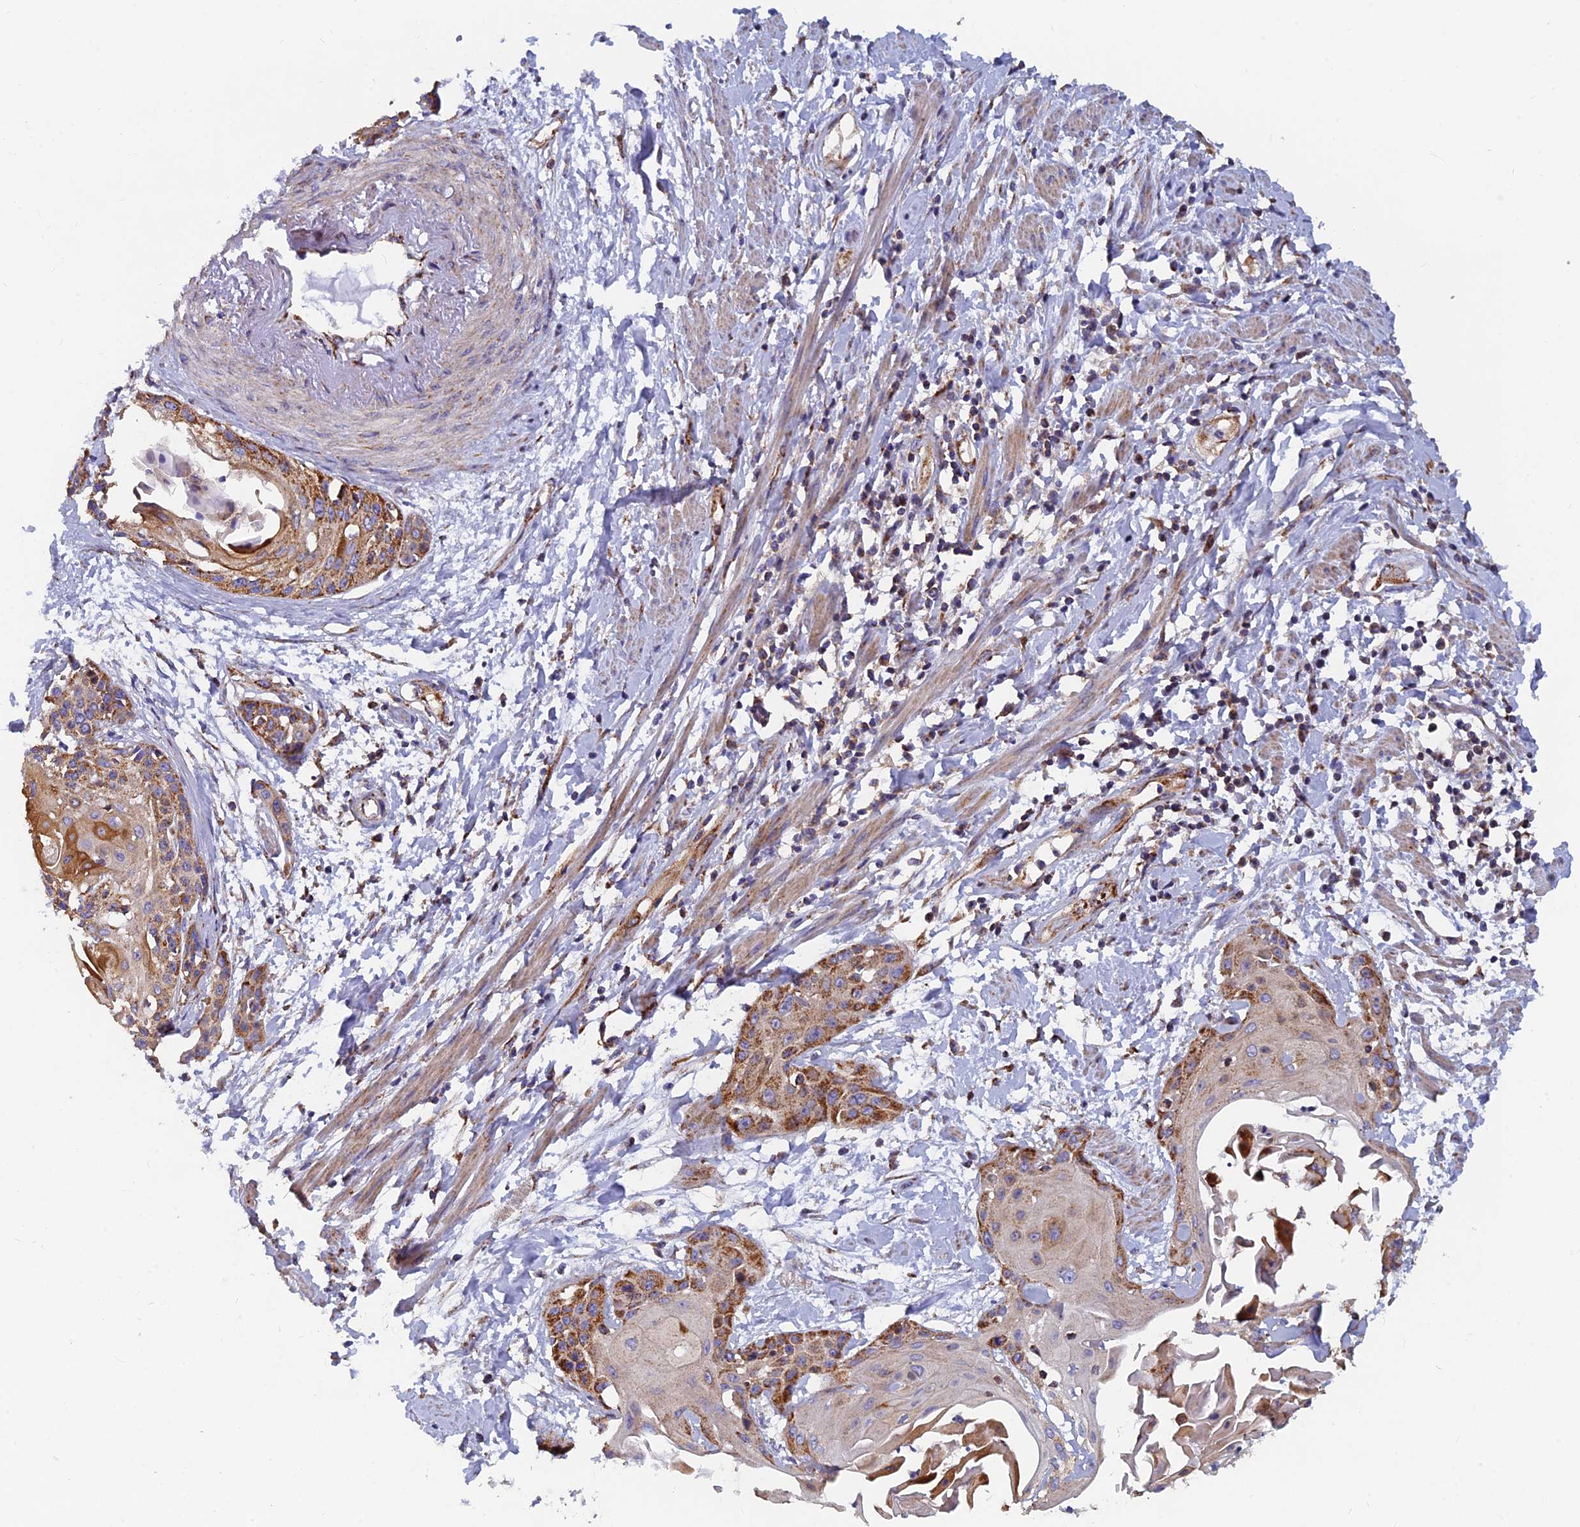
{"staining": {"intensity": "strong", "quantity": "25%-75%", "location": "cytoplasmic/membranous"}, "tissue": "cervical cancer", "cell_type": "Tumor cells", "image_type": "cancer", "snomed": [{"axis": "morphology", "description": "Squamous cell carcinoma, NOS"}, {"axis": "topography", "description": "Cervix"}], "caption": "Cervical cancer stained with DAB immunohistochemistry (IHC) demonstrates high levels of strong cytoplasmic/membranous staining in approximately 25%-75% of tumor cells.", "gene": "MRPS9", "patient": {"sex": "female", "age": 57}}